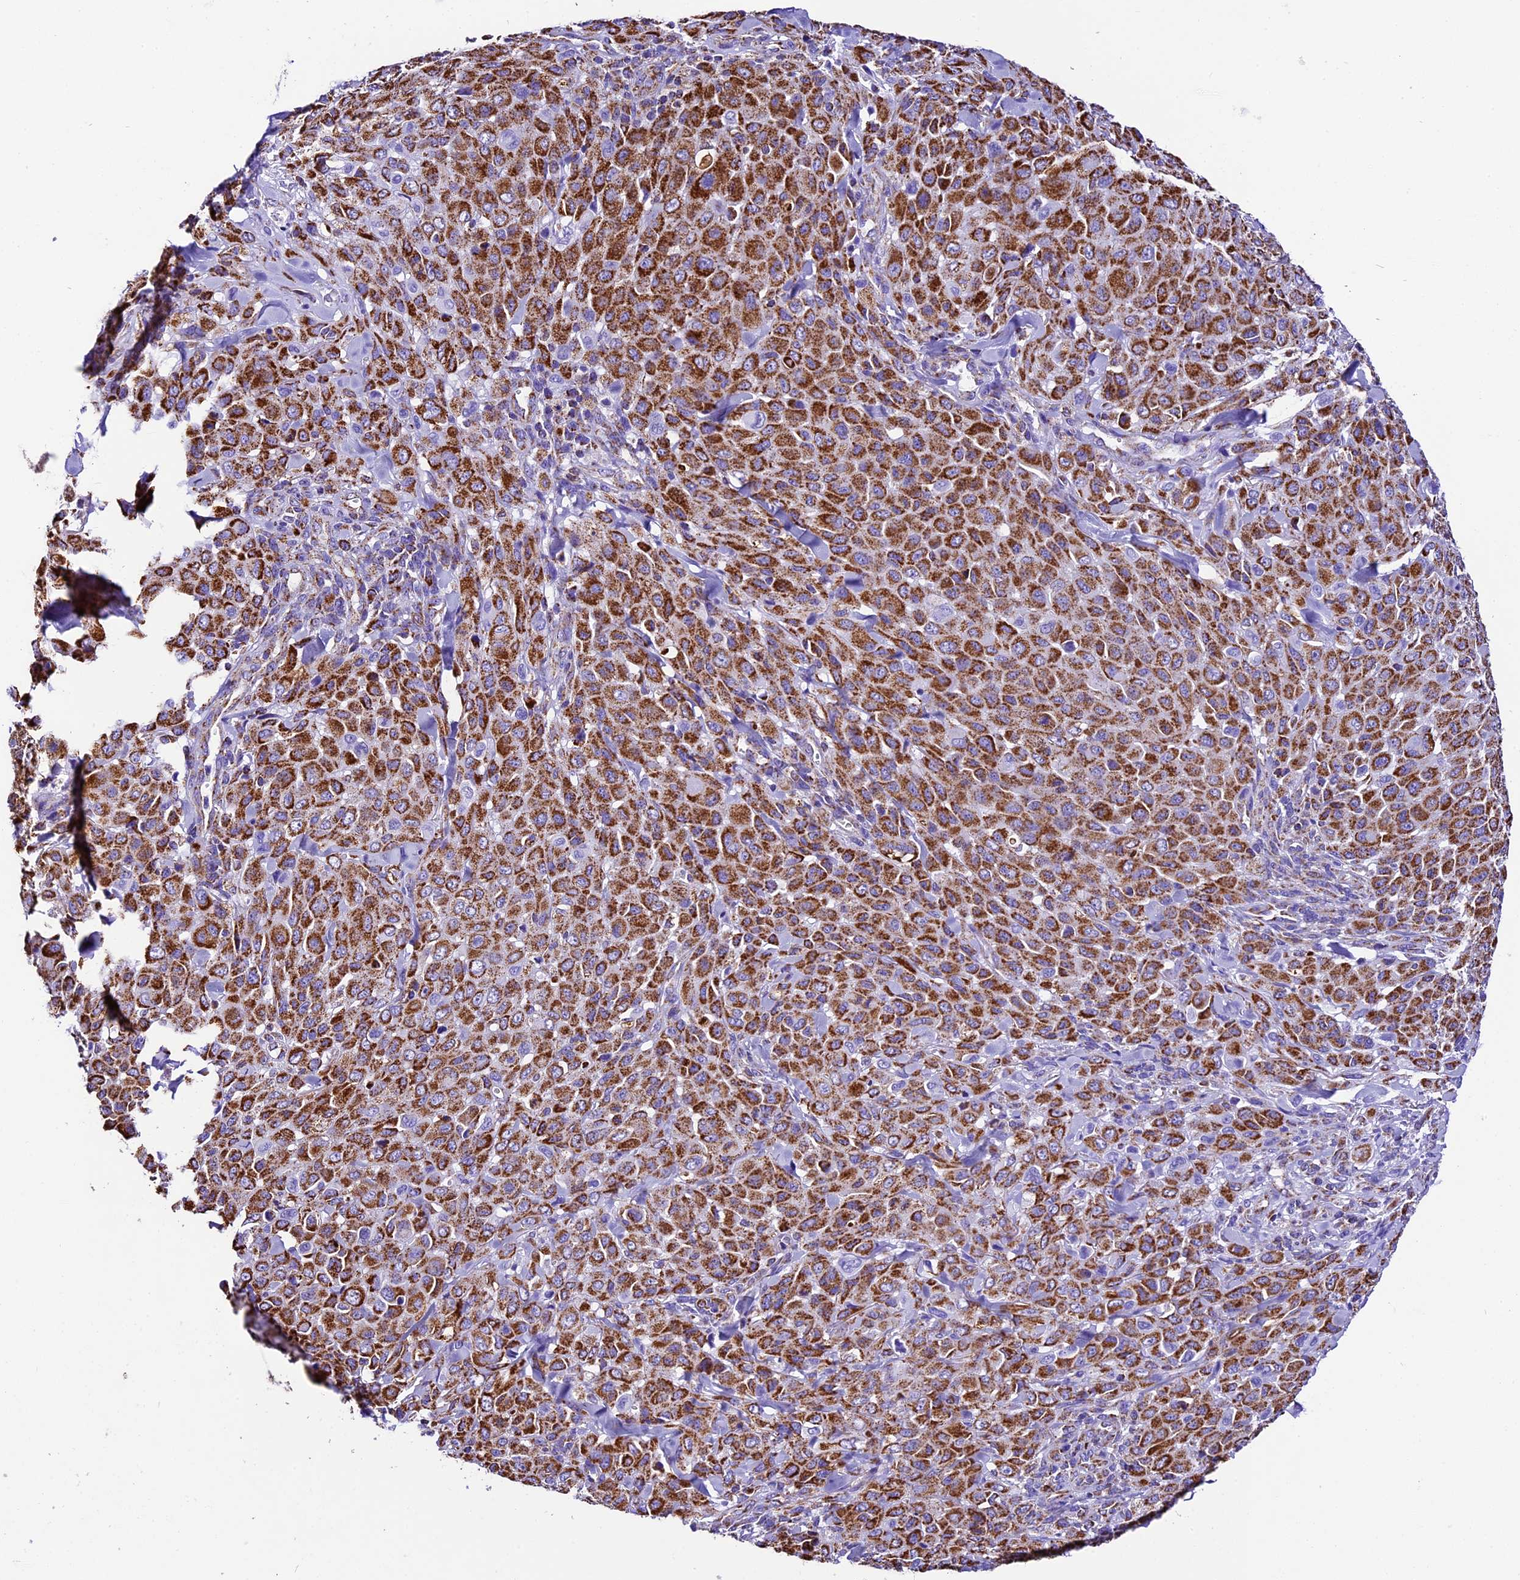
{"staining": {"intensity": "strong", "quantity": ">75%", "location": "cytoplasmic/membranous"}, "tissue": "melanoma", "cell_type": "Tumor cells", "image_type": "cancer", "snomed": [{"axis": "morphology", "description": "Malignant melanoma, Metastatic site"}, {"axis": "topography", "description": "Skin"}], "caption": "Malignant melanoma (metastatic site) stained with a brown dye shows strong cytoplasmic/membranous positive expression in approximately >75% of tumor cells.", "gene": "DCAF5", "patient": {"sex": "female", "age": 81}}